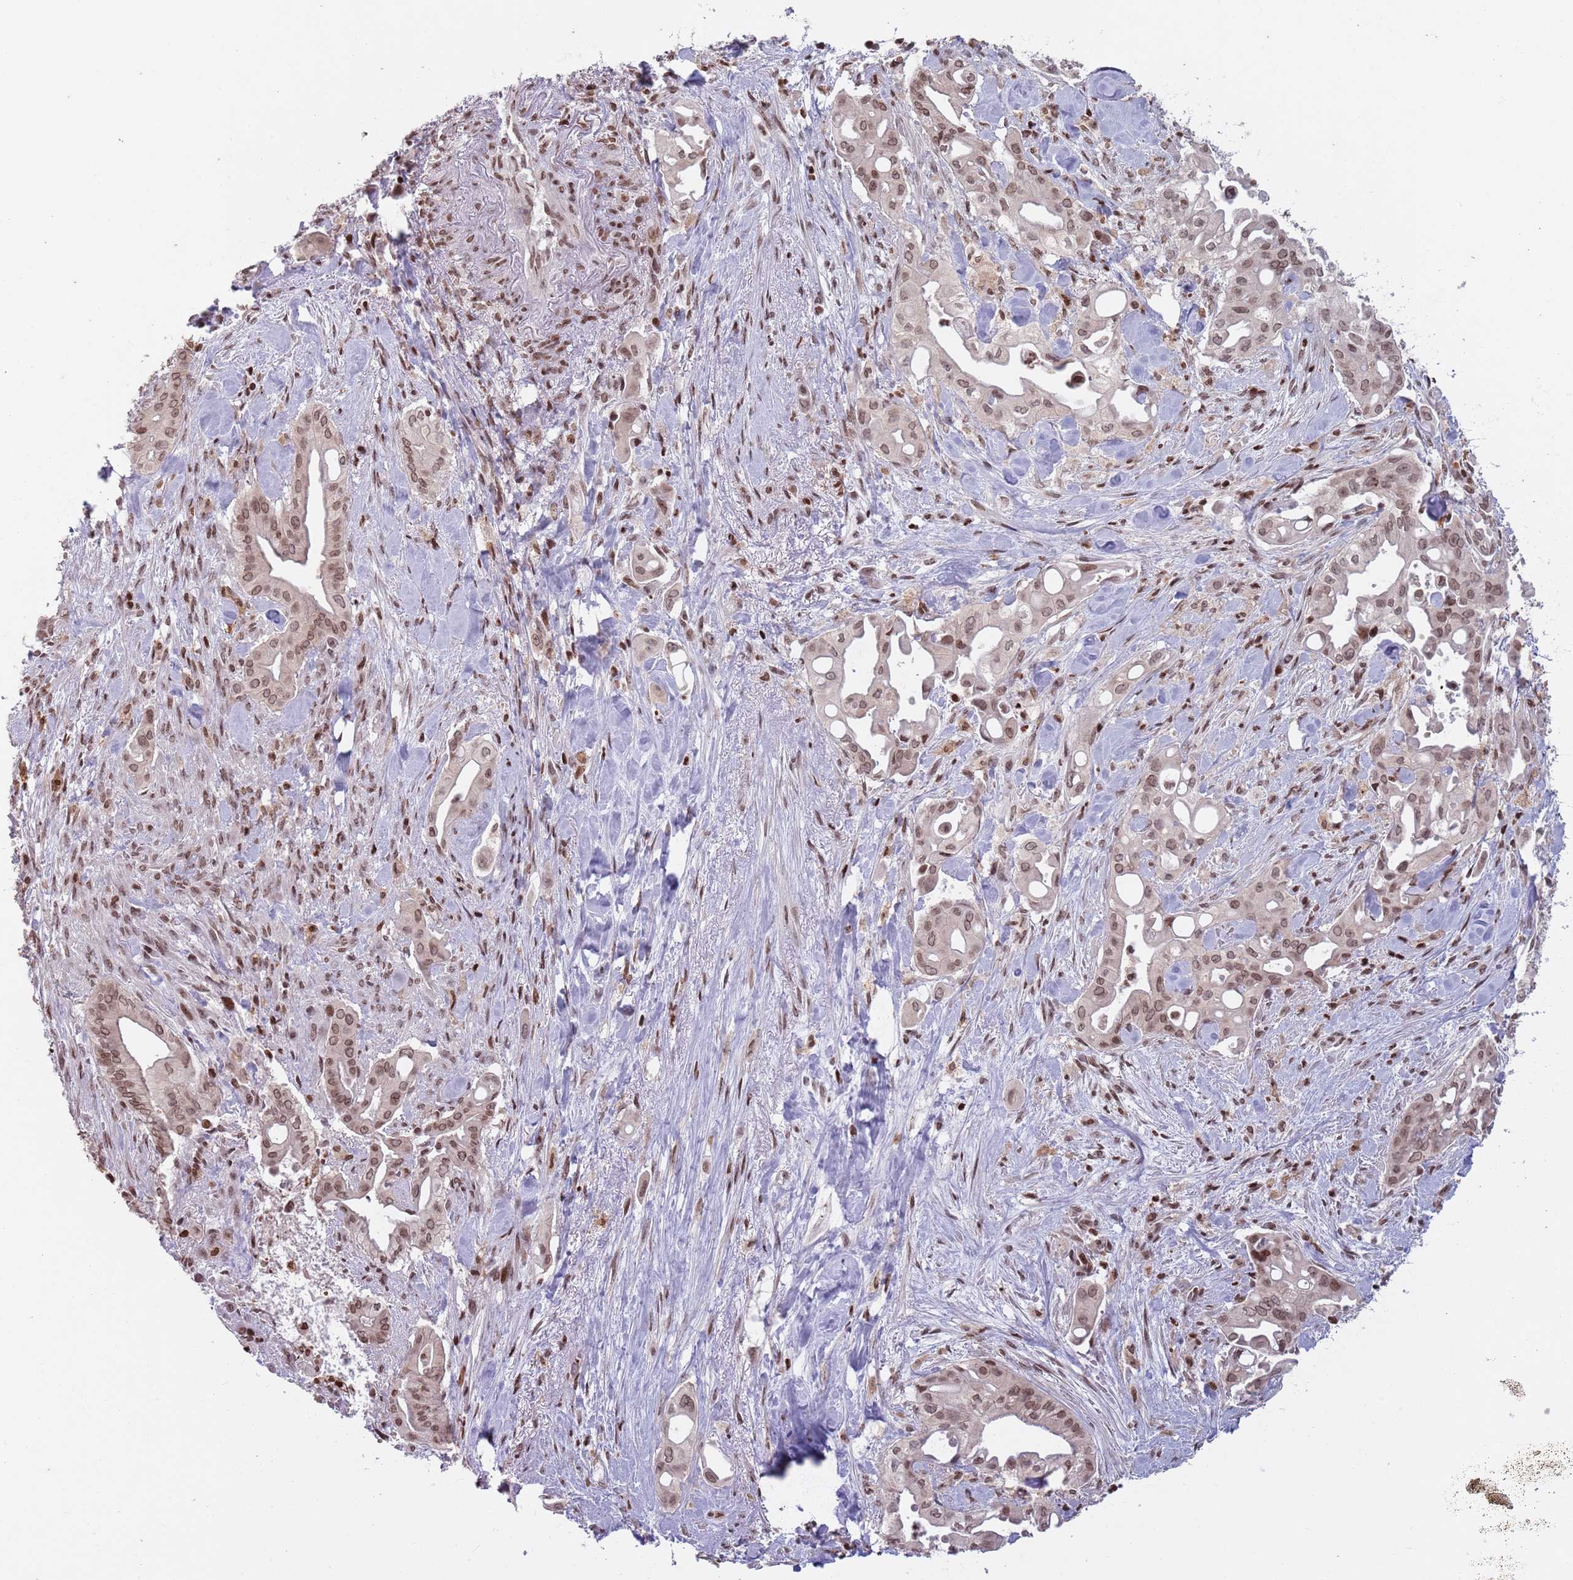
{"staining": {"intensity": "moderate", "quantity": ">75%", "location": "nuclear"}, "tissue": "liver cancer", "cell_type": "Tumor cells", "image_type": "cancer", "snomed": [{"axis": "morphology", "description": "Cholangiocarcinoma"}, {"axis": "topography", "description": "Liver"}], "caption": "Immunohistochemical staining of human liver cancer exhibits medium levels of moderate nuclear protein positivity in approximately >75% of tumor cells. The staining is performed using DAB brown chromogen to label protein expression. The nuclei are counter-stained blue using hematoxylin.", "gene": "SH3RF3", "patient": {"sex": "female", "age": 68}}